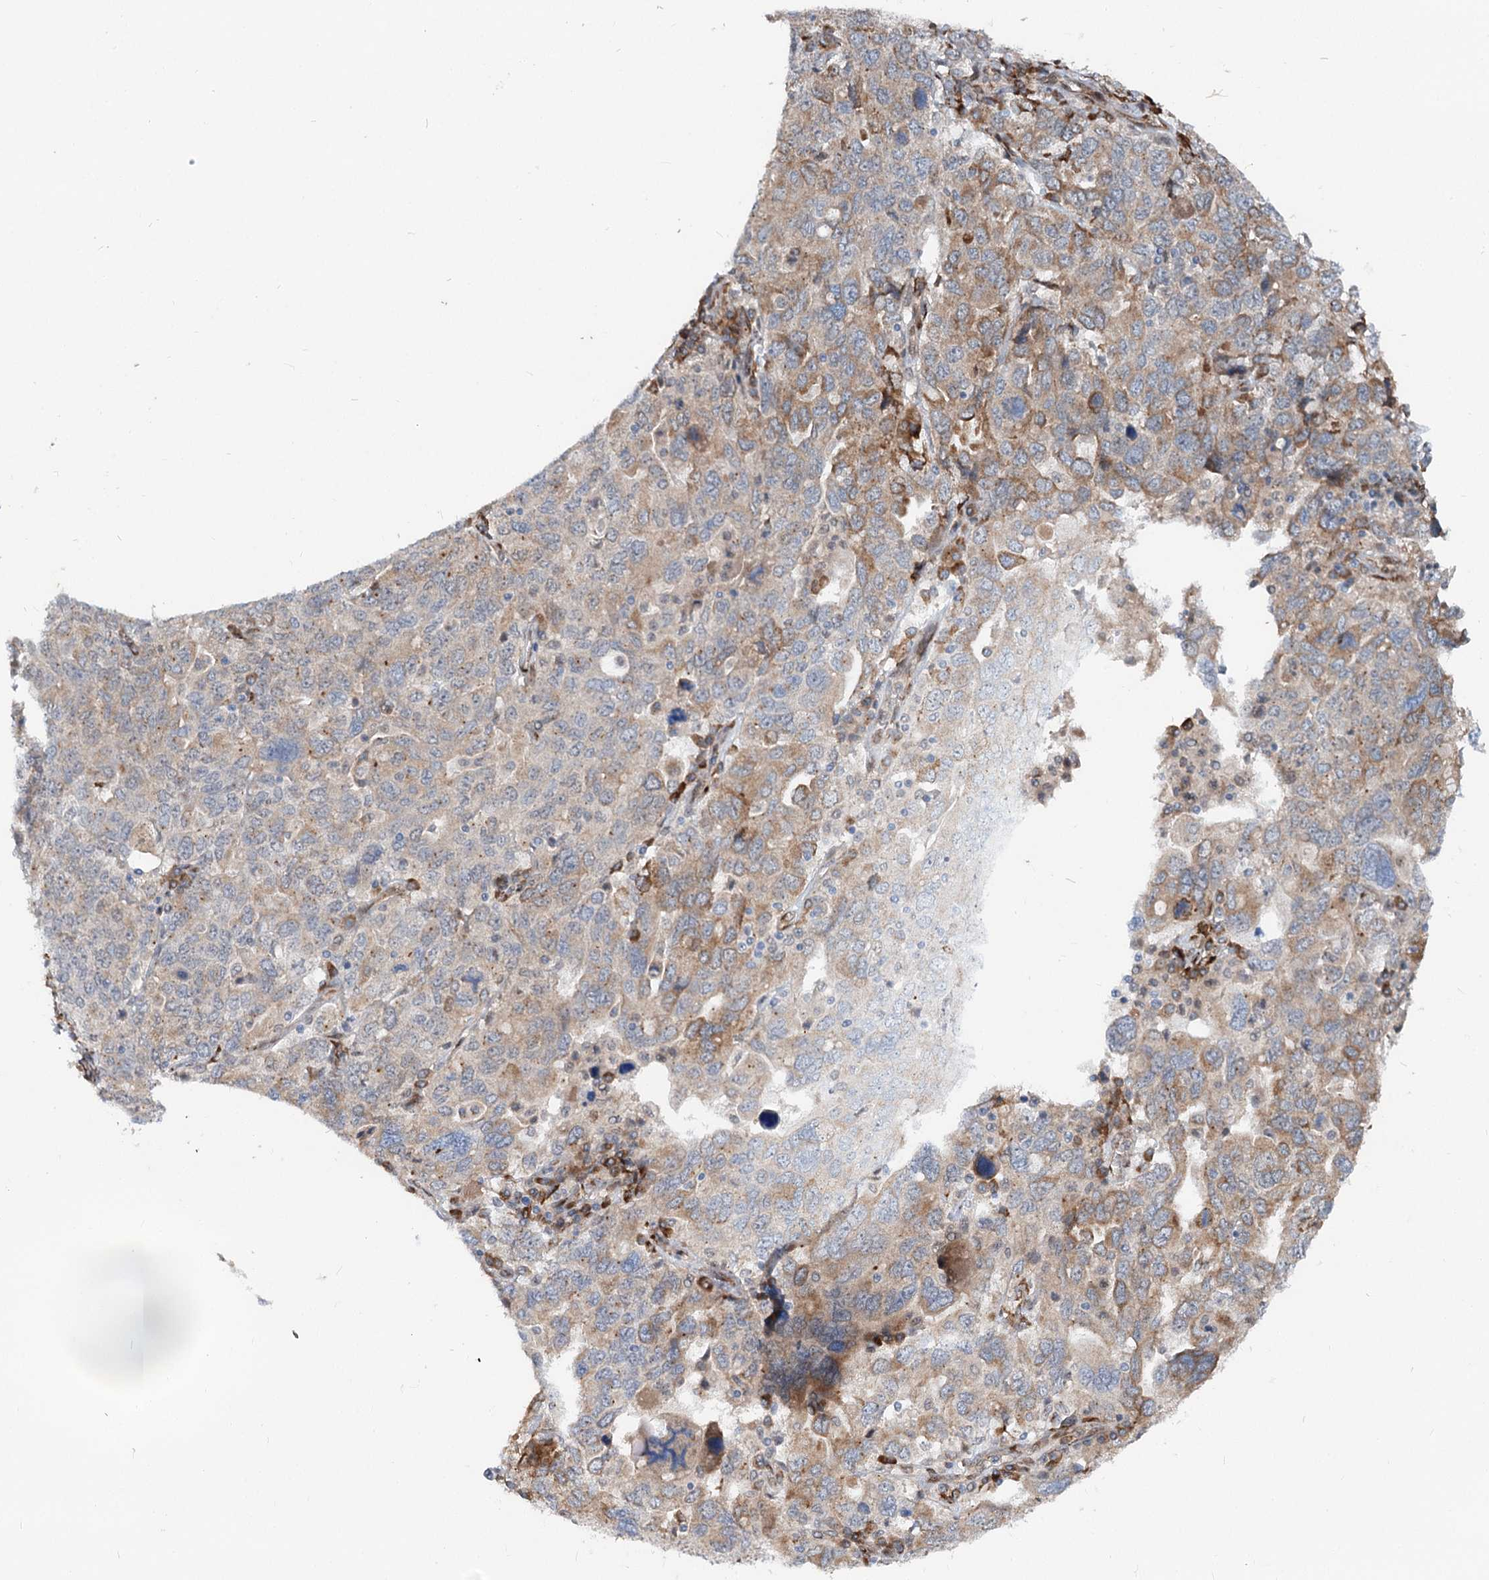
{"staining": {"intensity": "moderate", "quantity": "<25%", "location": "cytoplasmic/membranous"}, "tissue": "ovarian cancer", "cell_type": "Tumor cells", "image_type": "cancer", "snomed": [{"axis": "morphology", "description": "Carcinoma, endometroid"}, {"axis": "topography", "description": "Ovary"}], "caption": "Immunohistochemical staining of ovarian cancer (endometroid carcinoma) displays moderate cytoplasmic/membranous protein staining in approximately <25% of tumor cells. The protein of interest is stained brown, and the nuclei are stained in blue (DAB (3,3'-diaminobenzidine) IHC with brightfield microscopy, high magnification).", "gene": "SPART", "patient": {"sex": "female", "age": 62}}